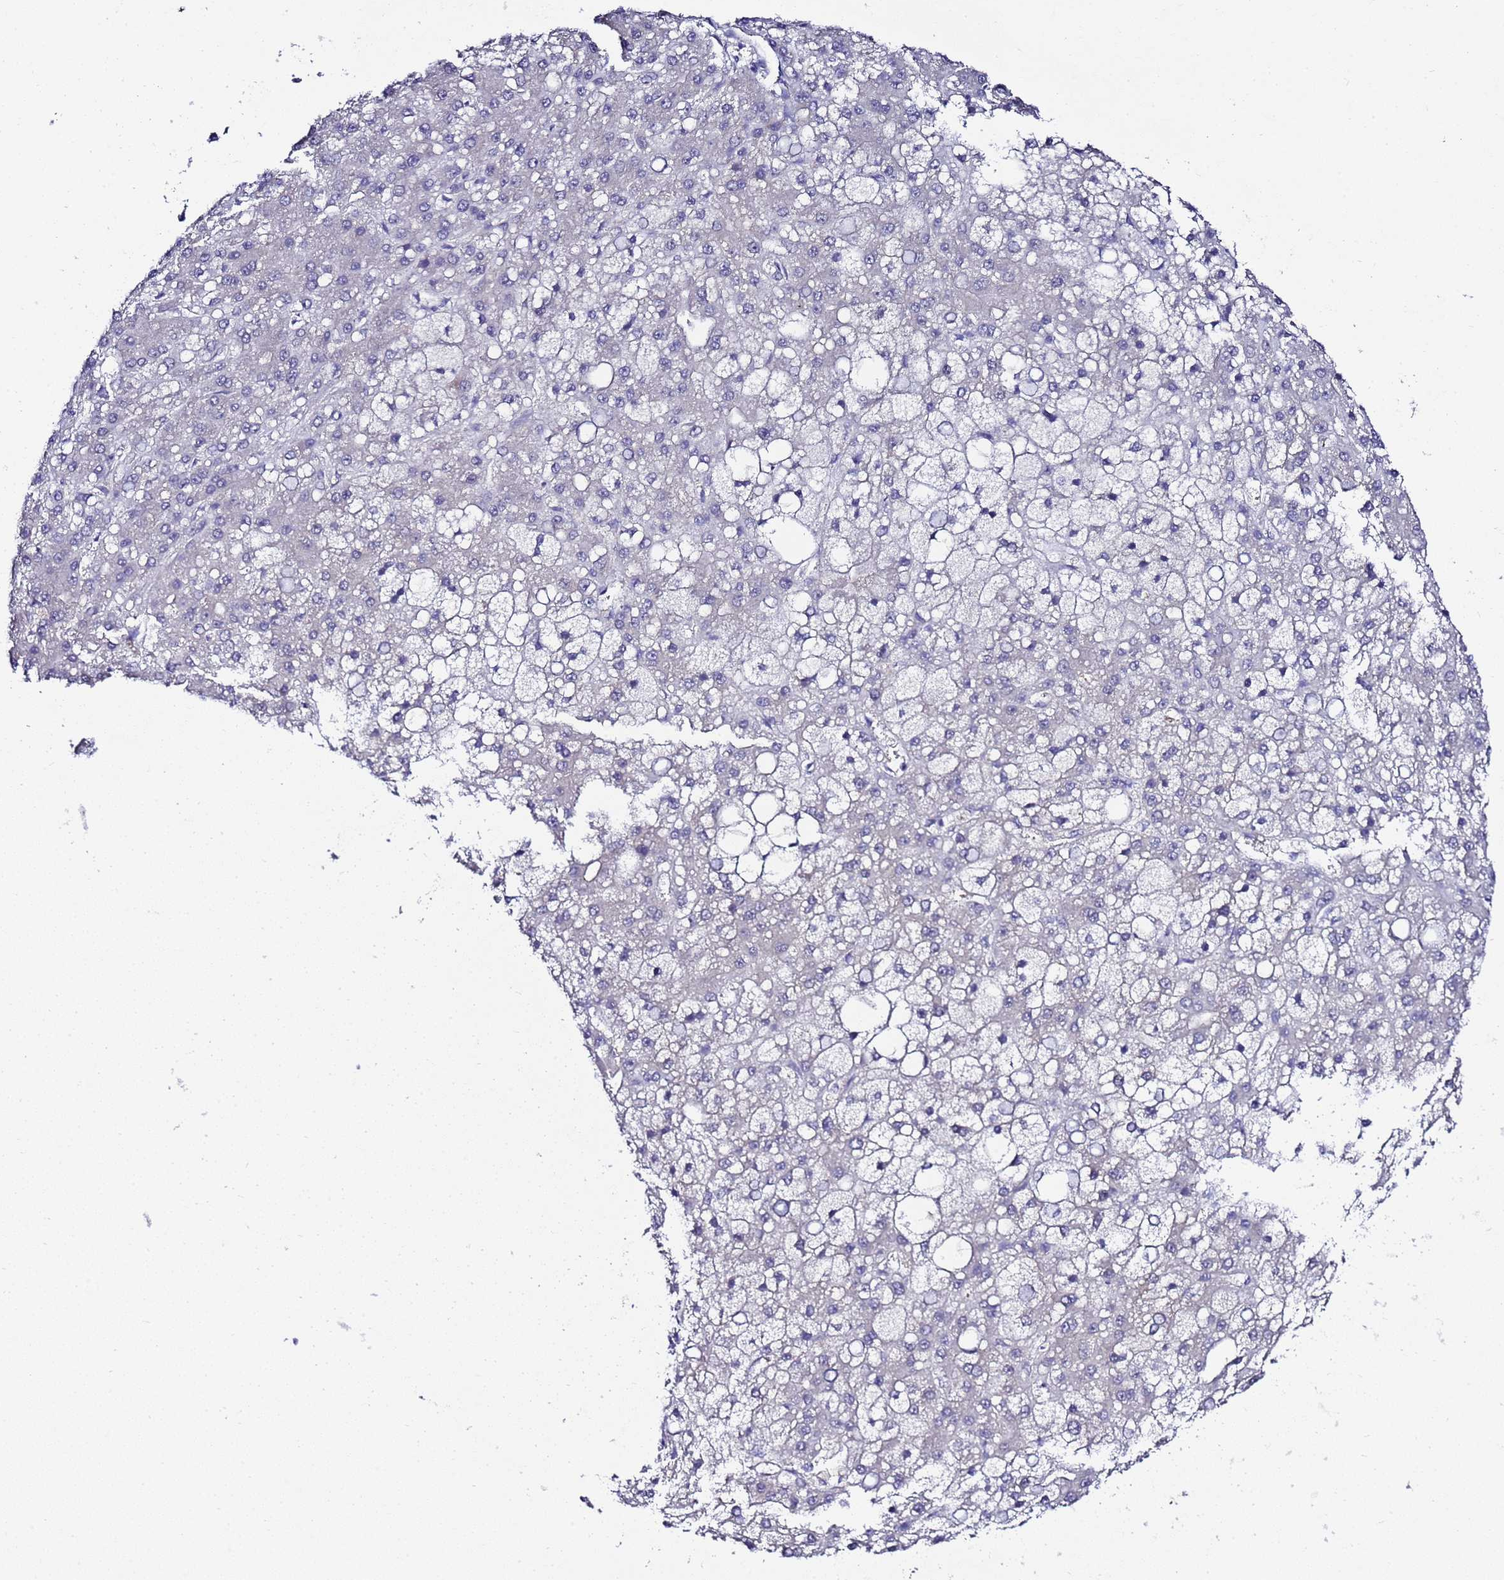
{"staining": {"intensity": "negative", "quantity": "none", "location": "none"}, "tissue": "liver cancer", "cell_type": "Tumor cells", "image_type": "cancer", "snomed": [{"axis": "morphology", "description": "Carcinoma, Hepatocellular, NOS"}, {"axis": "topography", "description": "Liver"}], "caption": "IHC photomicrograph of neoplastic tissue: human liver cancer (hepatocellular carcinoma) stained with DAB (3,3'-diaminobenzidine) reveals no significant protein staining in tumor cells.", "gene": "C19orf47", "patient": {"sex": "male", "age": 67}}